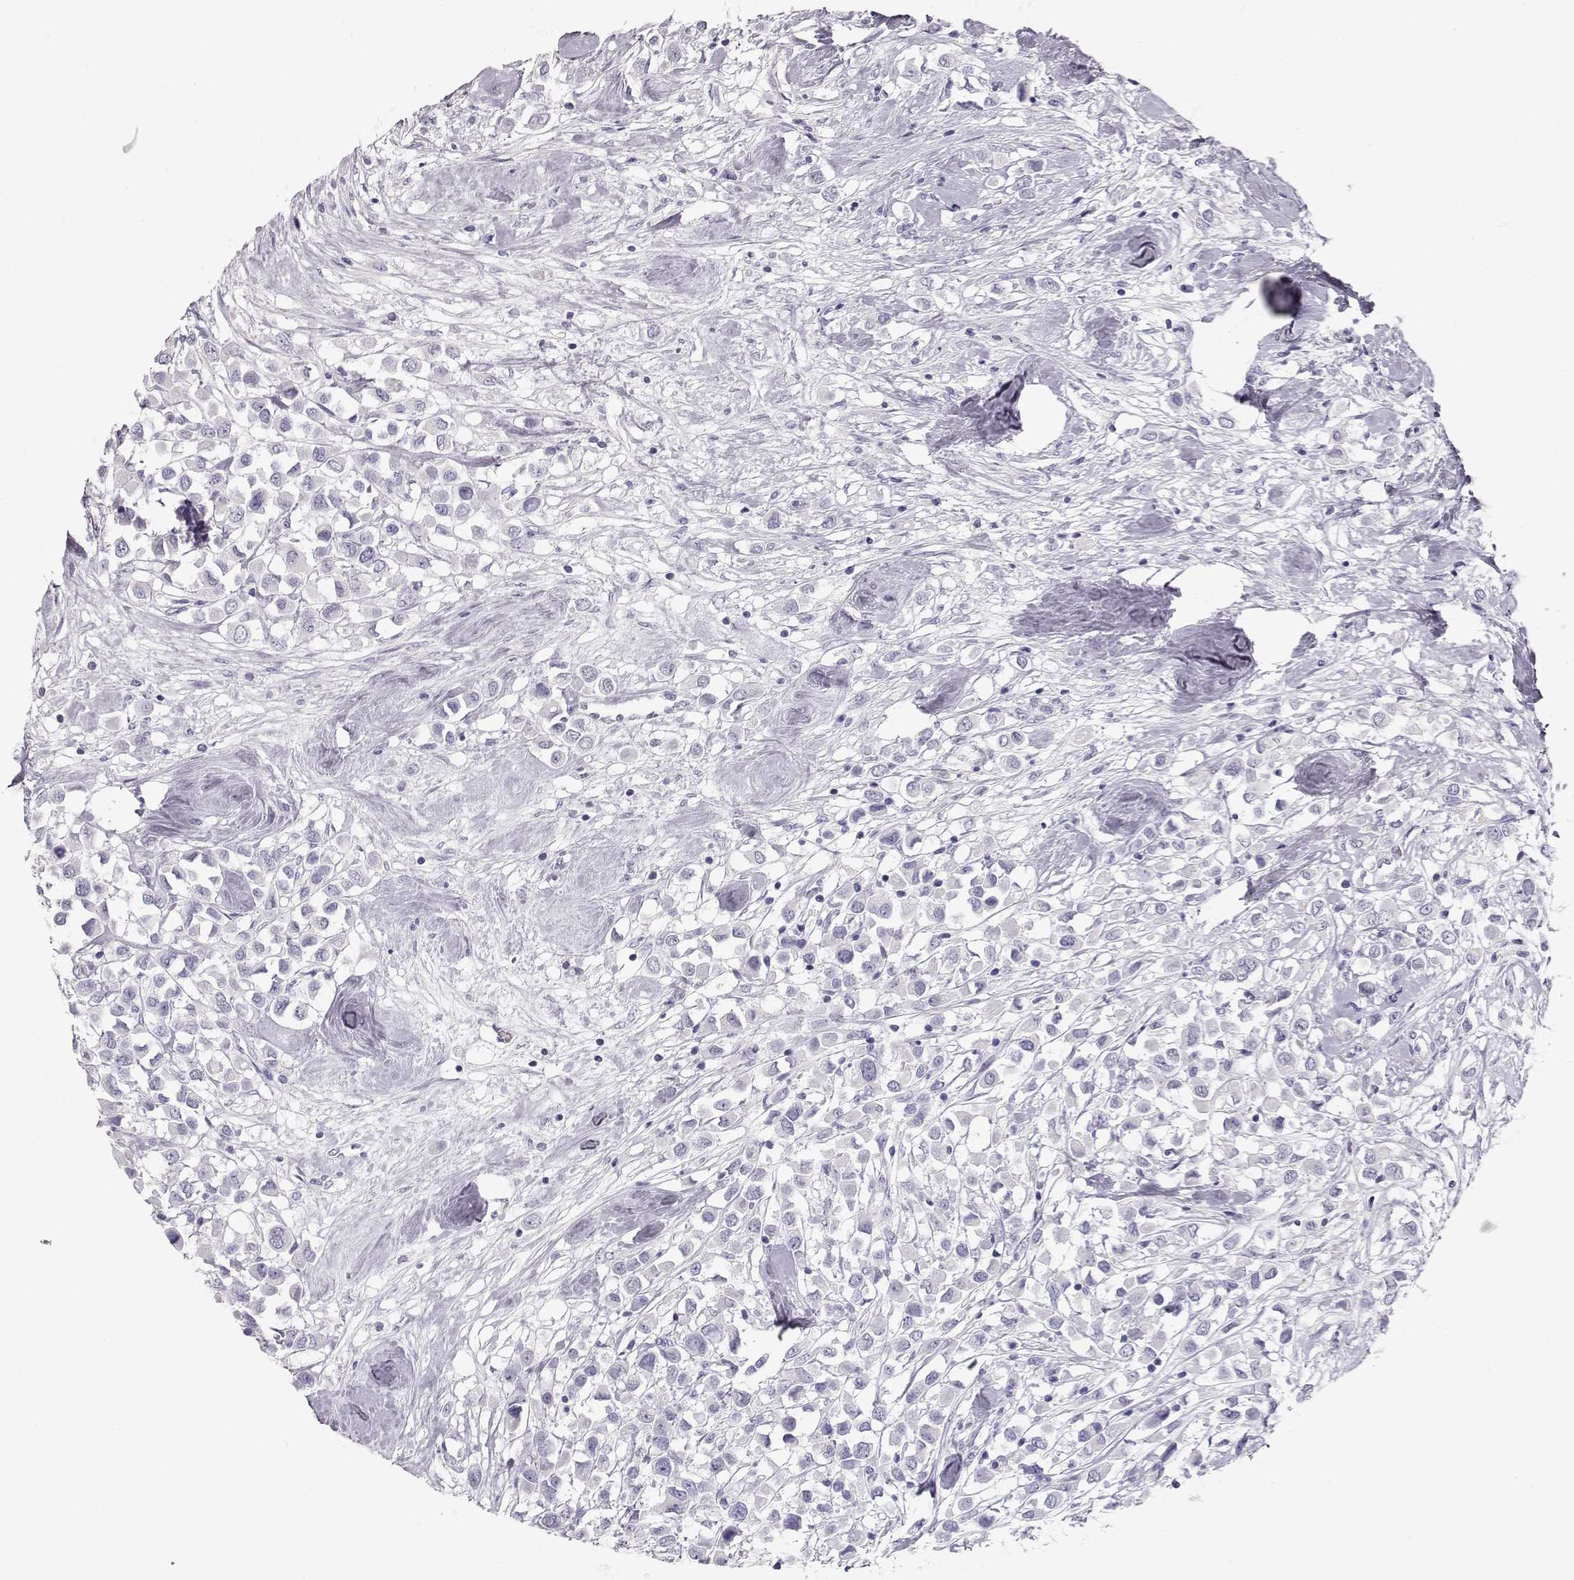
{"staining": {"intensity": "negative", "quantity": "none", "location": "none"}, "tissue": "breast cancer", "cell_type": "Tumor cells", "image_type": "cancer", "snomed": [{"axis": "morphology", "description": "Duct carcinoma"}, {"axis": "topography", "description": "Breast"}], "caption": "IHC histopathology image of human intraductal carcinoma (breast) stained for a protein (brown), which displays no expression in tumor cells. The staining was performed using DAB to visualize the protein expression in brown, while the nuclei were stained in blue with hematoxylin (Magnification: 20x).", "gene": "MIP", "patient": {"sex": "female", "age": 61}}